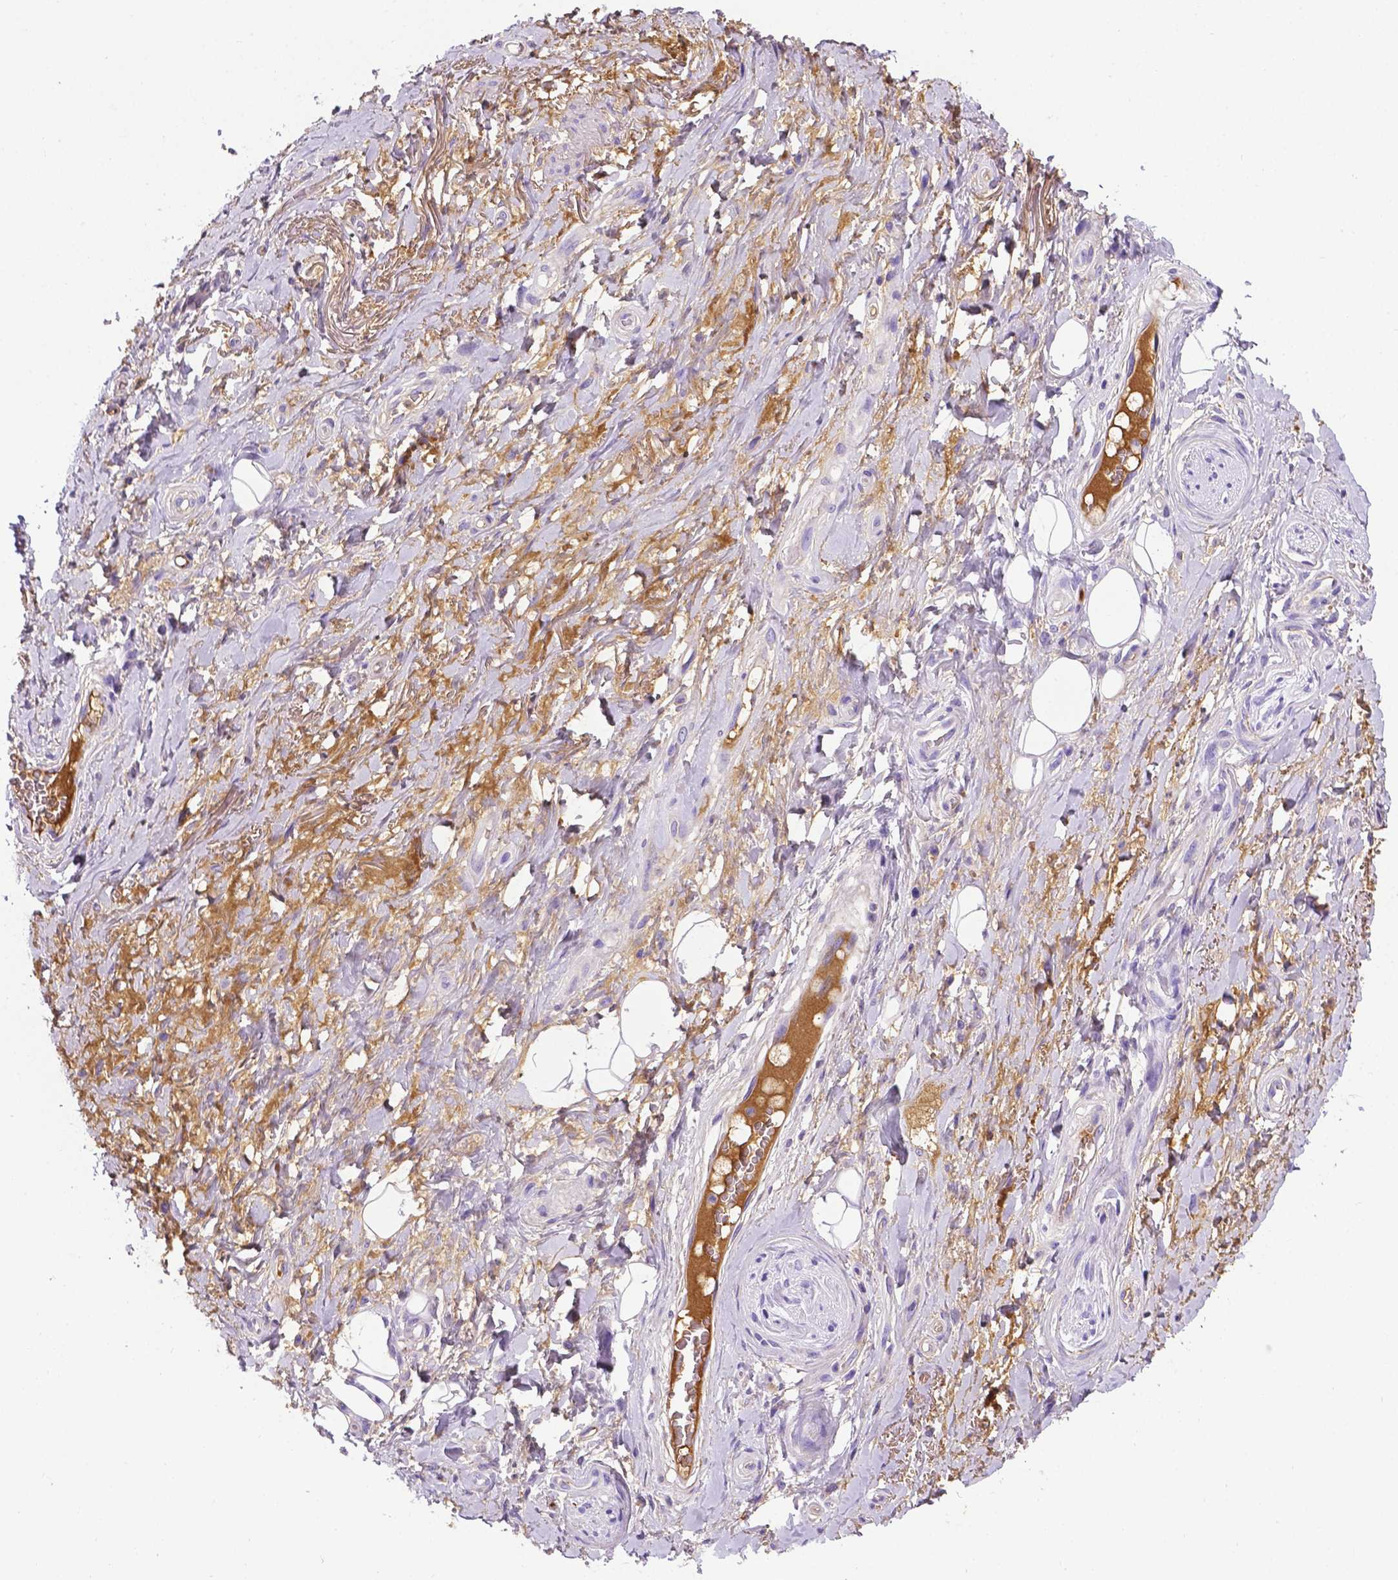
{"staining": {"intensity": "negative", "quantity": "none", "location": "none"}, "tissue": "adipose tissue", "cell_type": "Adipocytes", "image_type": "normal", "snomed": [{"axis": "morphology", "description": "Normal tissue, NOS"}, {"axis": "topography", "description": "Anal"}, {"axis": "topography", "description": "Peripheral nerve tissue"}], "caption": "This is an immunohistochemistry micrograph of normal adipose tissue. There is no expression in adipocytes.", "gene": "APOE", "patient": {"sex": "male", "age": 53}}